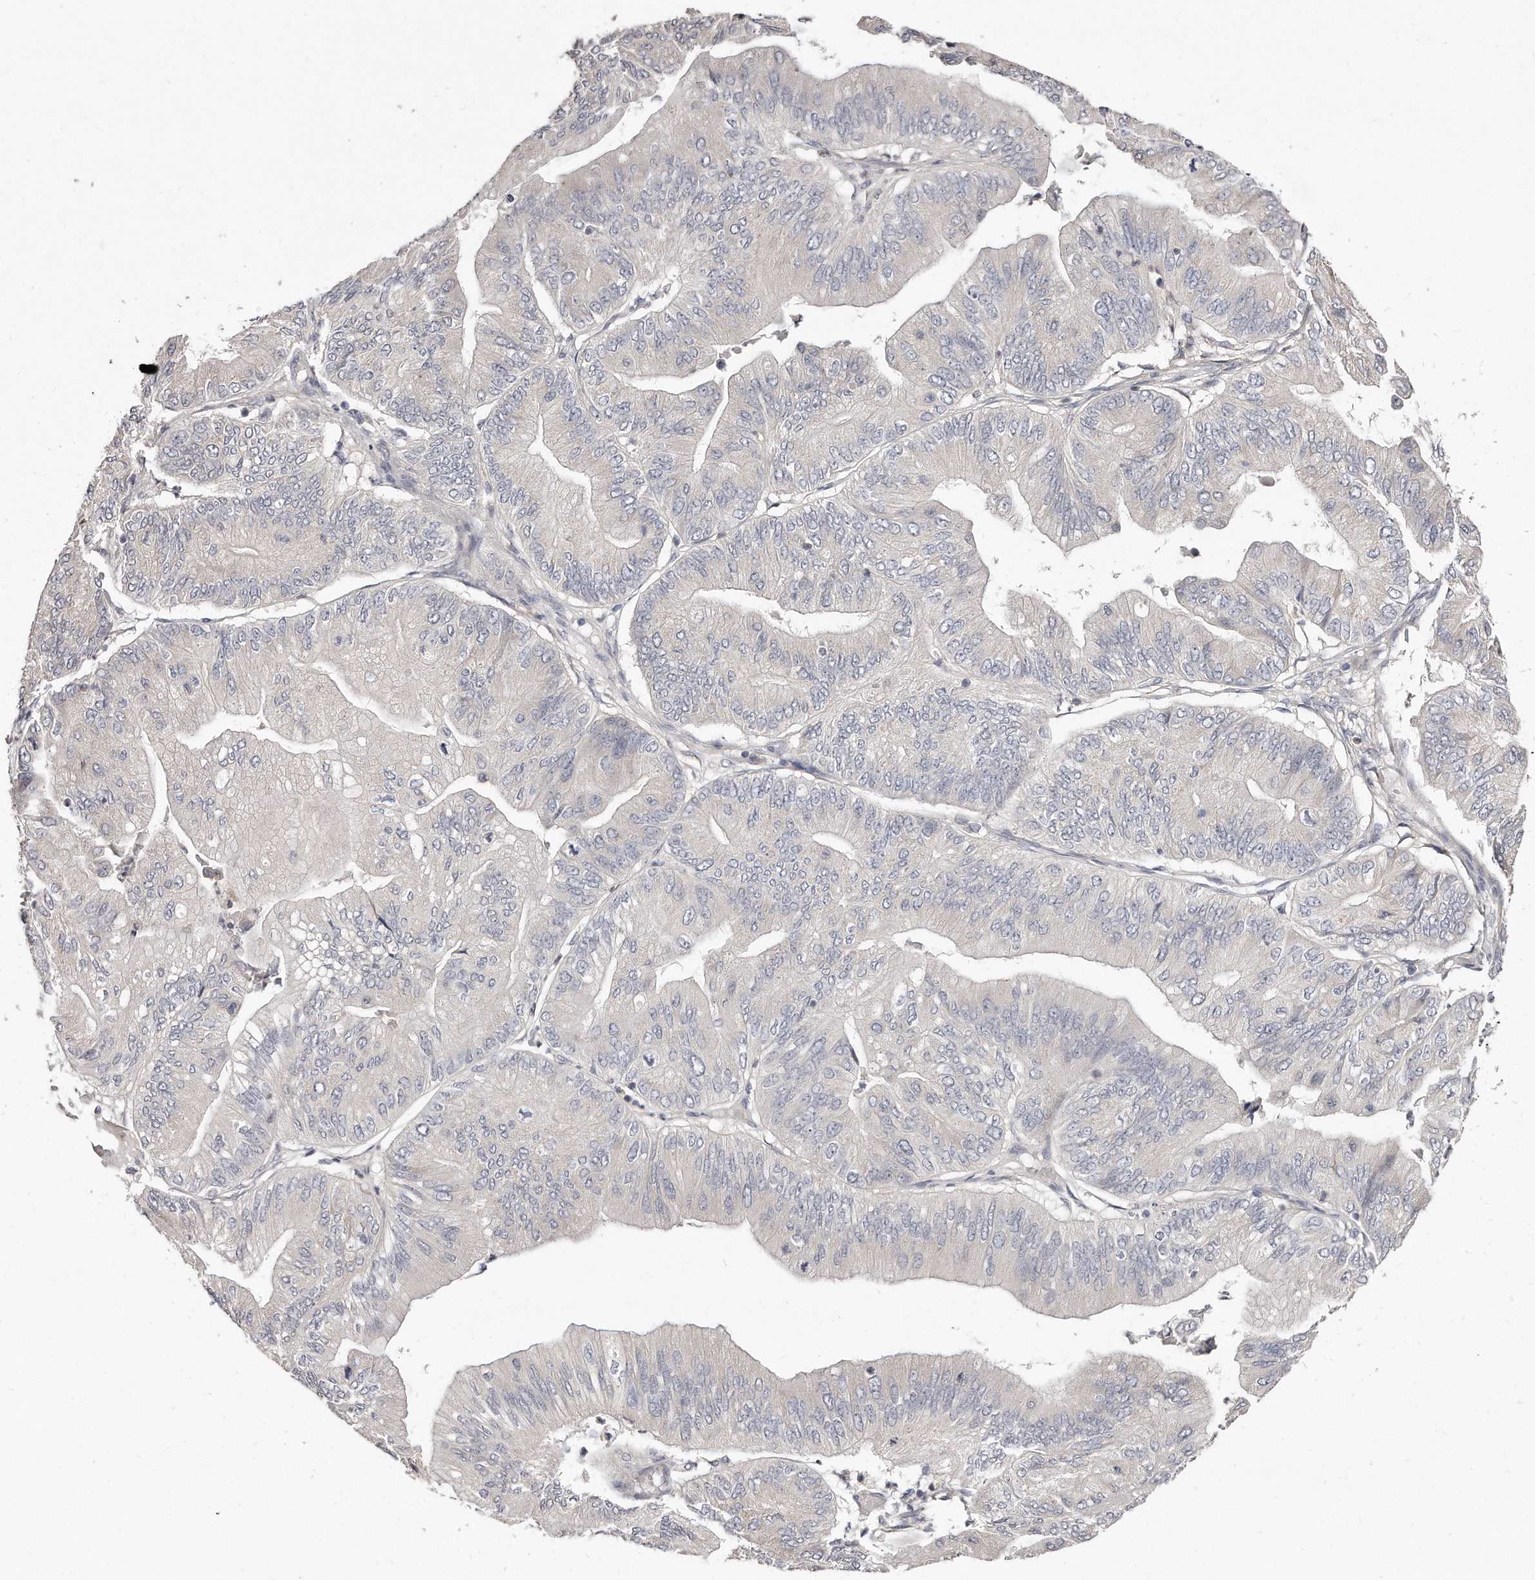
{"staining": {"intensity": "negative", "quantity": "none", "location": "none"}, "tissue": "ovarian cancer", "cell_type": "Tumor cells", "image_type": "cancer", "snomed": [{"axis": "morphology", "description": "Cystadenocarcinoma, mucinous, NOS"}, {"axis": "topography", "description": "Ovary"}], "caption": "Human mucinous cystadenocarcinoma (ovarian) stained for a protein using immunohistochemistry displays no positivity in tumor cells.", "gene": "TTLL4", "patient": {"sex": "female", "age": 61}}